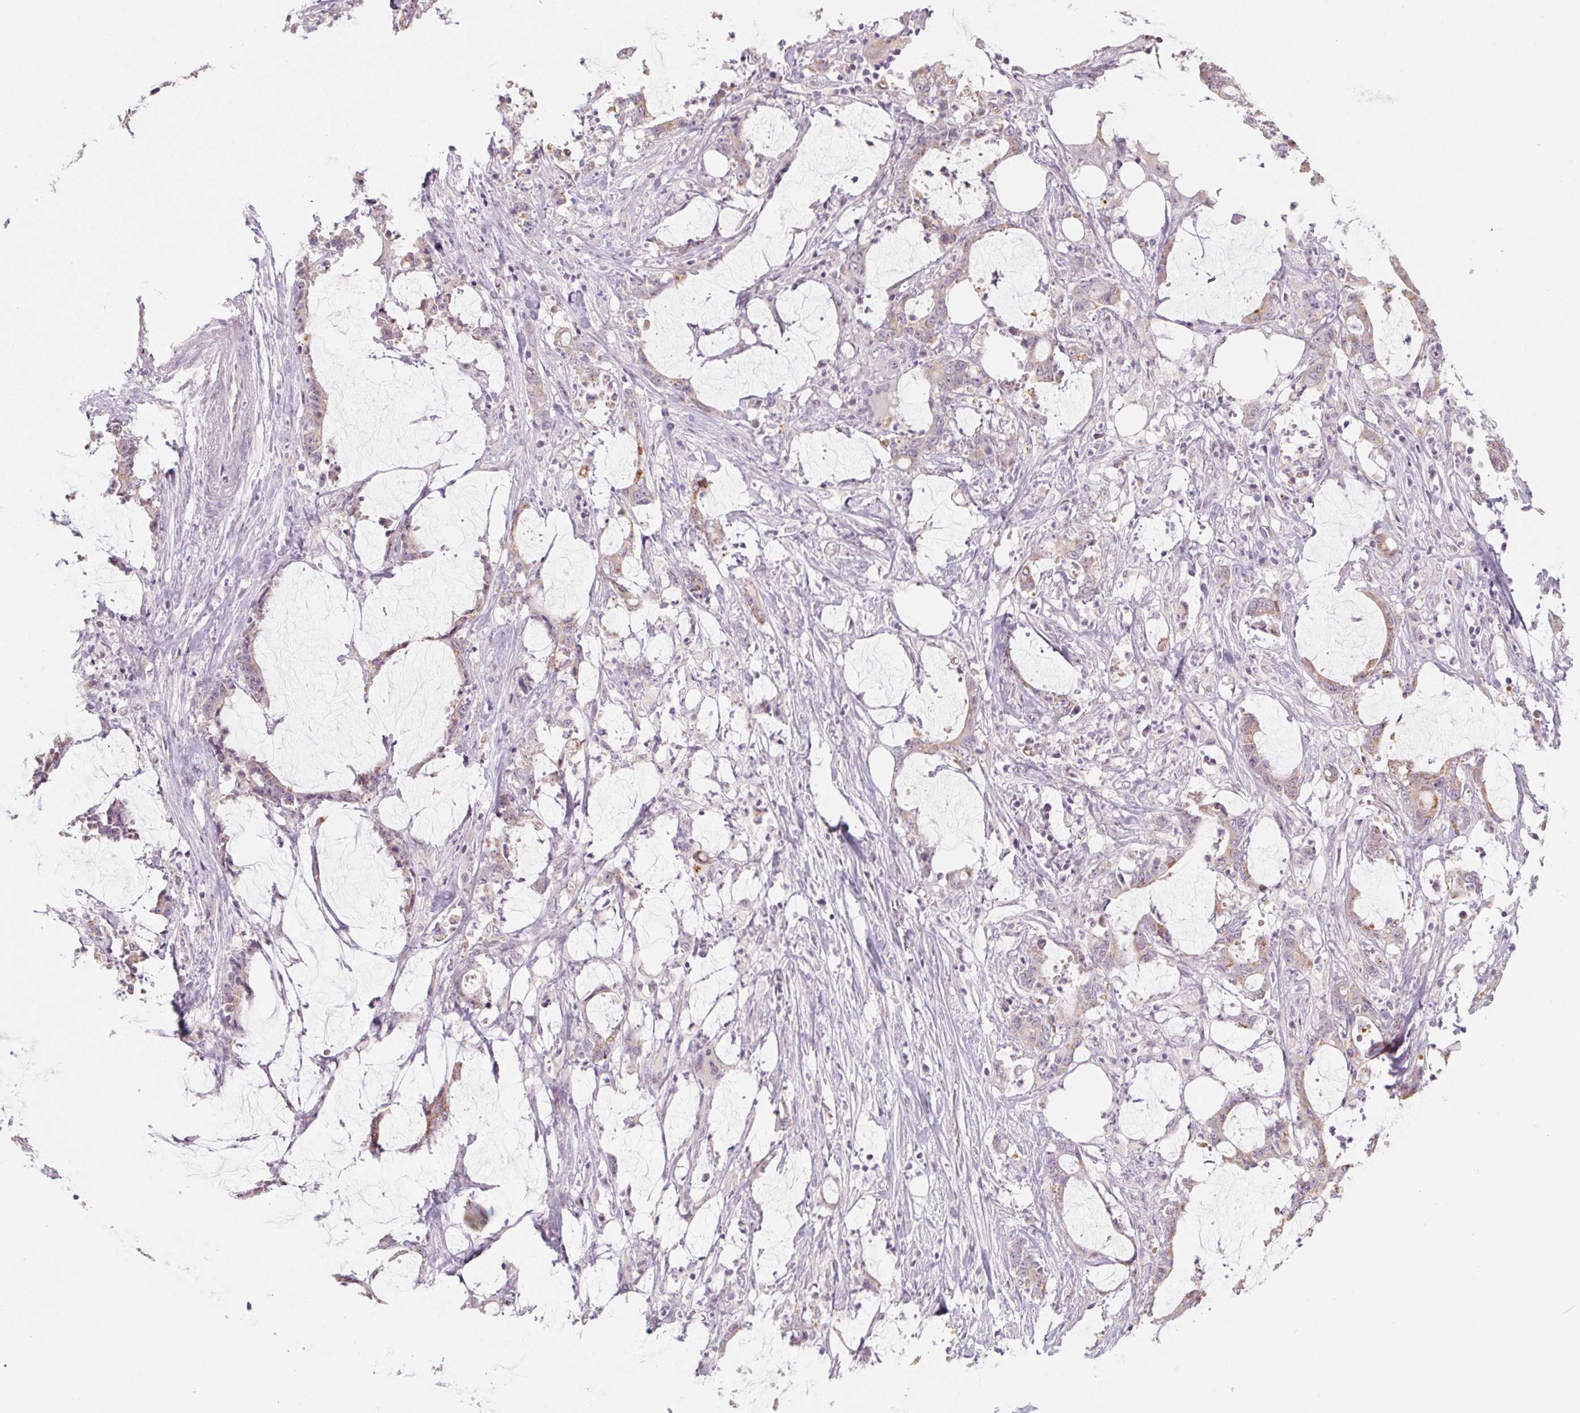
{"staining": {"intensity": "weak", "quantity": "25%-75%", "location": "cytoplasmic/membranous"}, "tissue": "stomach cancer", "cell_type": "Tumor cells", "image_type": "cancer", "snomed": [{"axis": "morphology", "description": "Adenocarcinoma, NOS"}, {"axis": "topography", "description": "Stomach, upper"}], "caption": "Brown immunohistochemical staining in stomach cancer reveals weak cytoplasmic/membranous positivity in approximately 25%-75% of tumor cells.", "gene": "POU1F1", "patient": {"sex": "male", "age": 68}}